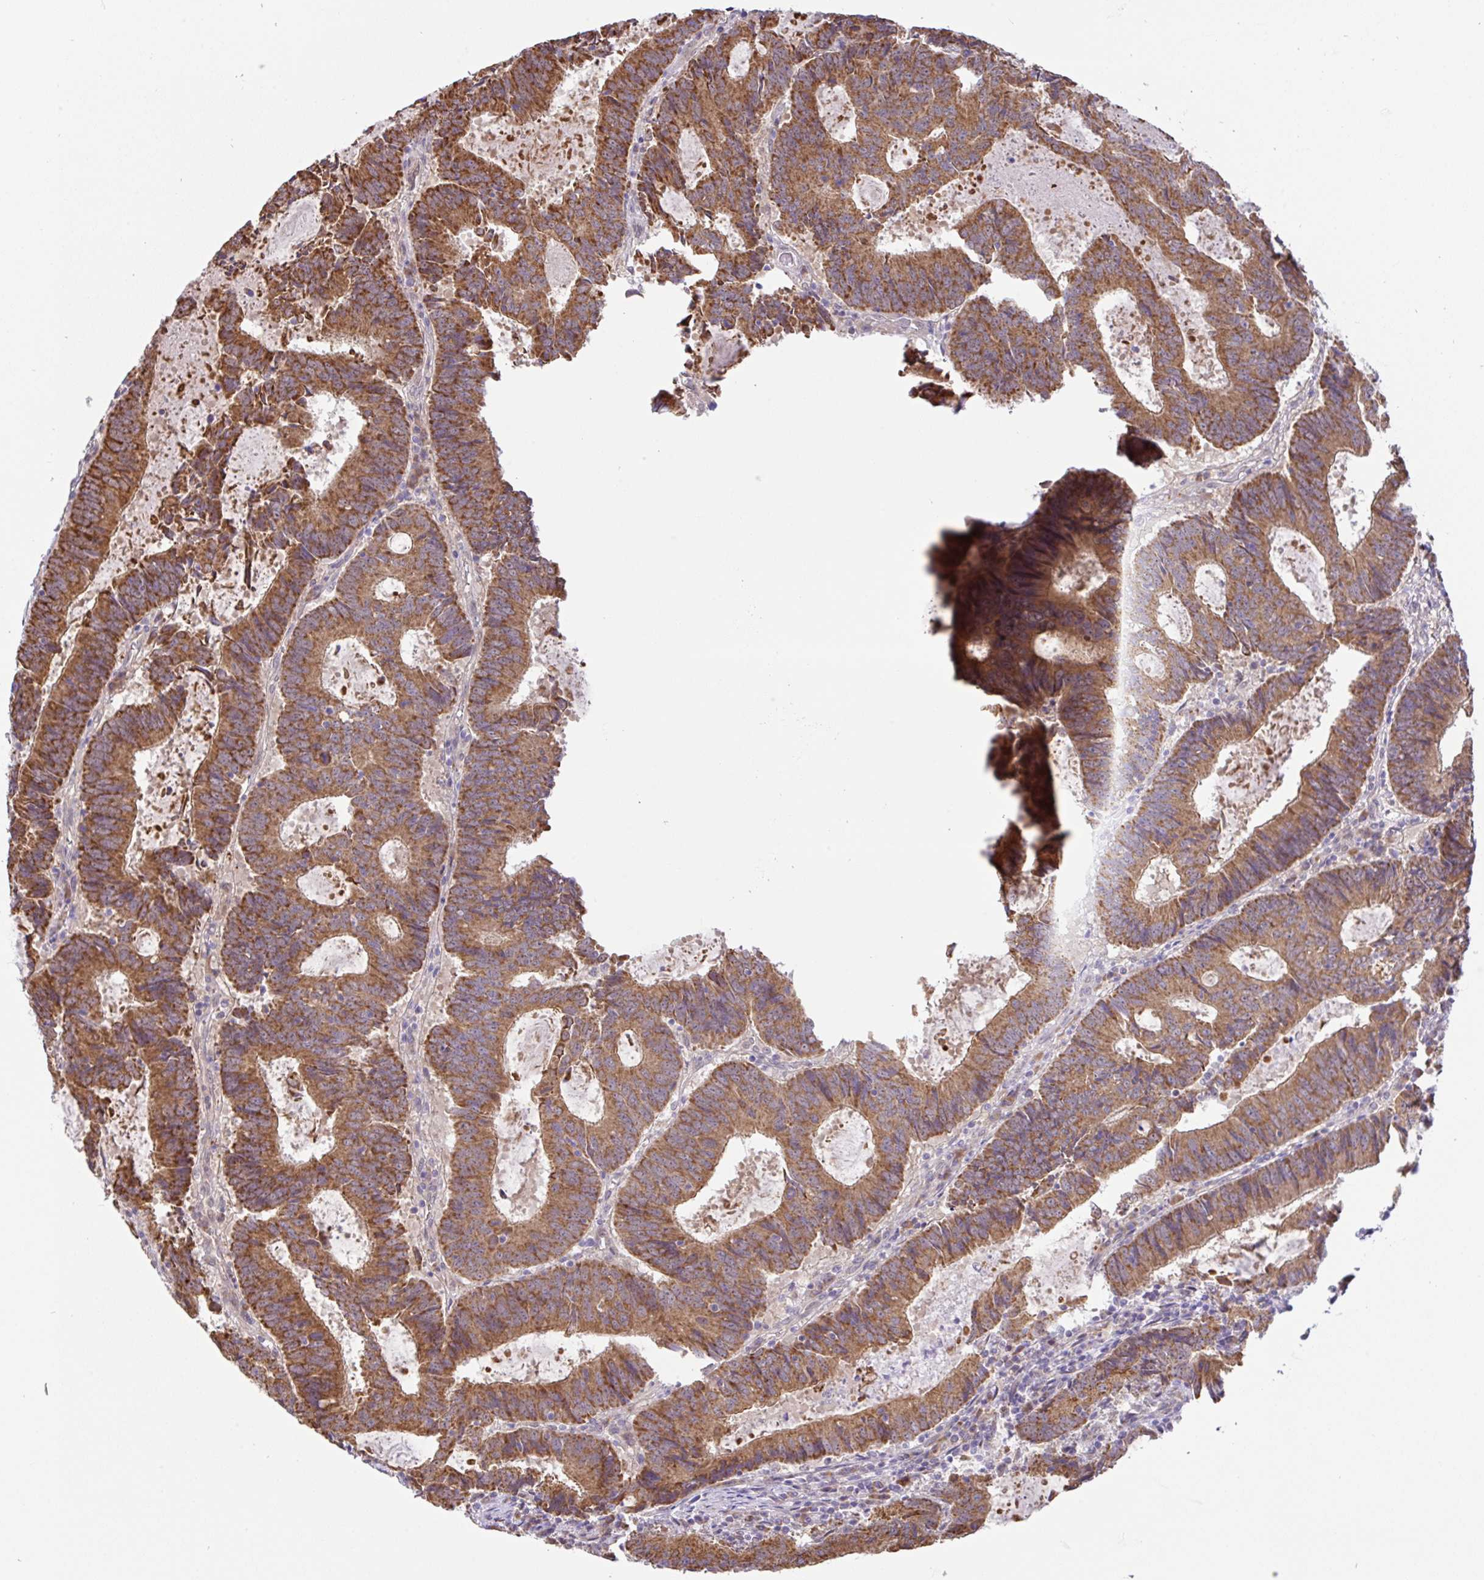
{"staining": {"intensity": "strong", "quantity": ">75%", "location": "cytoplasmic/membranous"}, "tissue": "colorectal cancer", "cell_type": "Tumor cells", "image_type": "cancer", "snomed": [{"axis": "morphology", "description": "Adenocarcinoma, NOS"}, {"axis": "topography", "description": "Colon"}], "caption": "This micrograph shows immunohistochemistry staining of human adenocarcinoma (colorectal), with high strong cytoplasmic/membranous positivity in approximately >75% of tumor cells.", "gene": "DLEU7", "patient": {"sex": "male", "age": 67}}